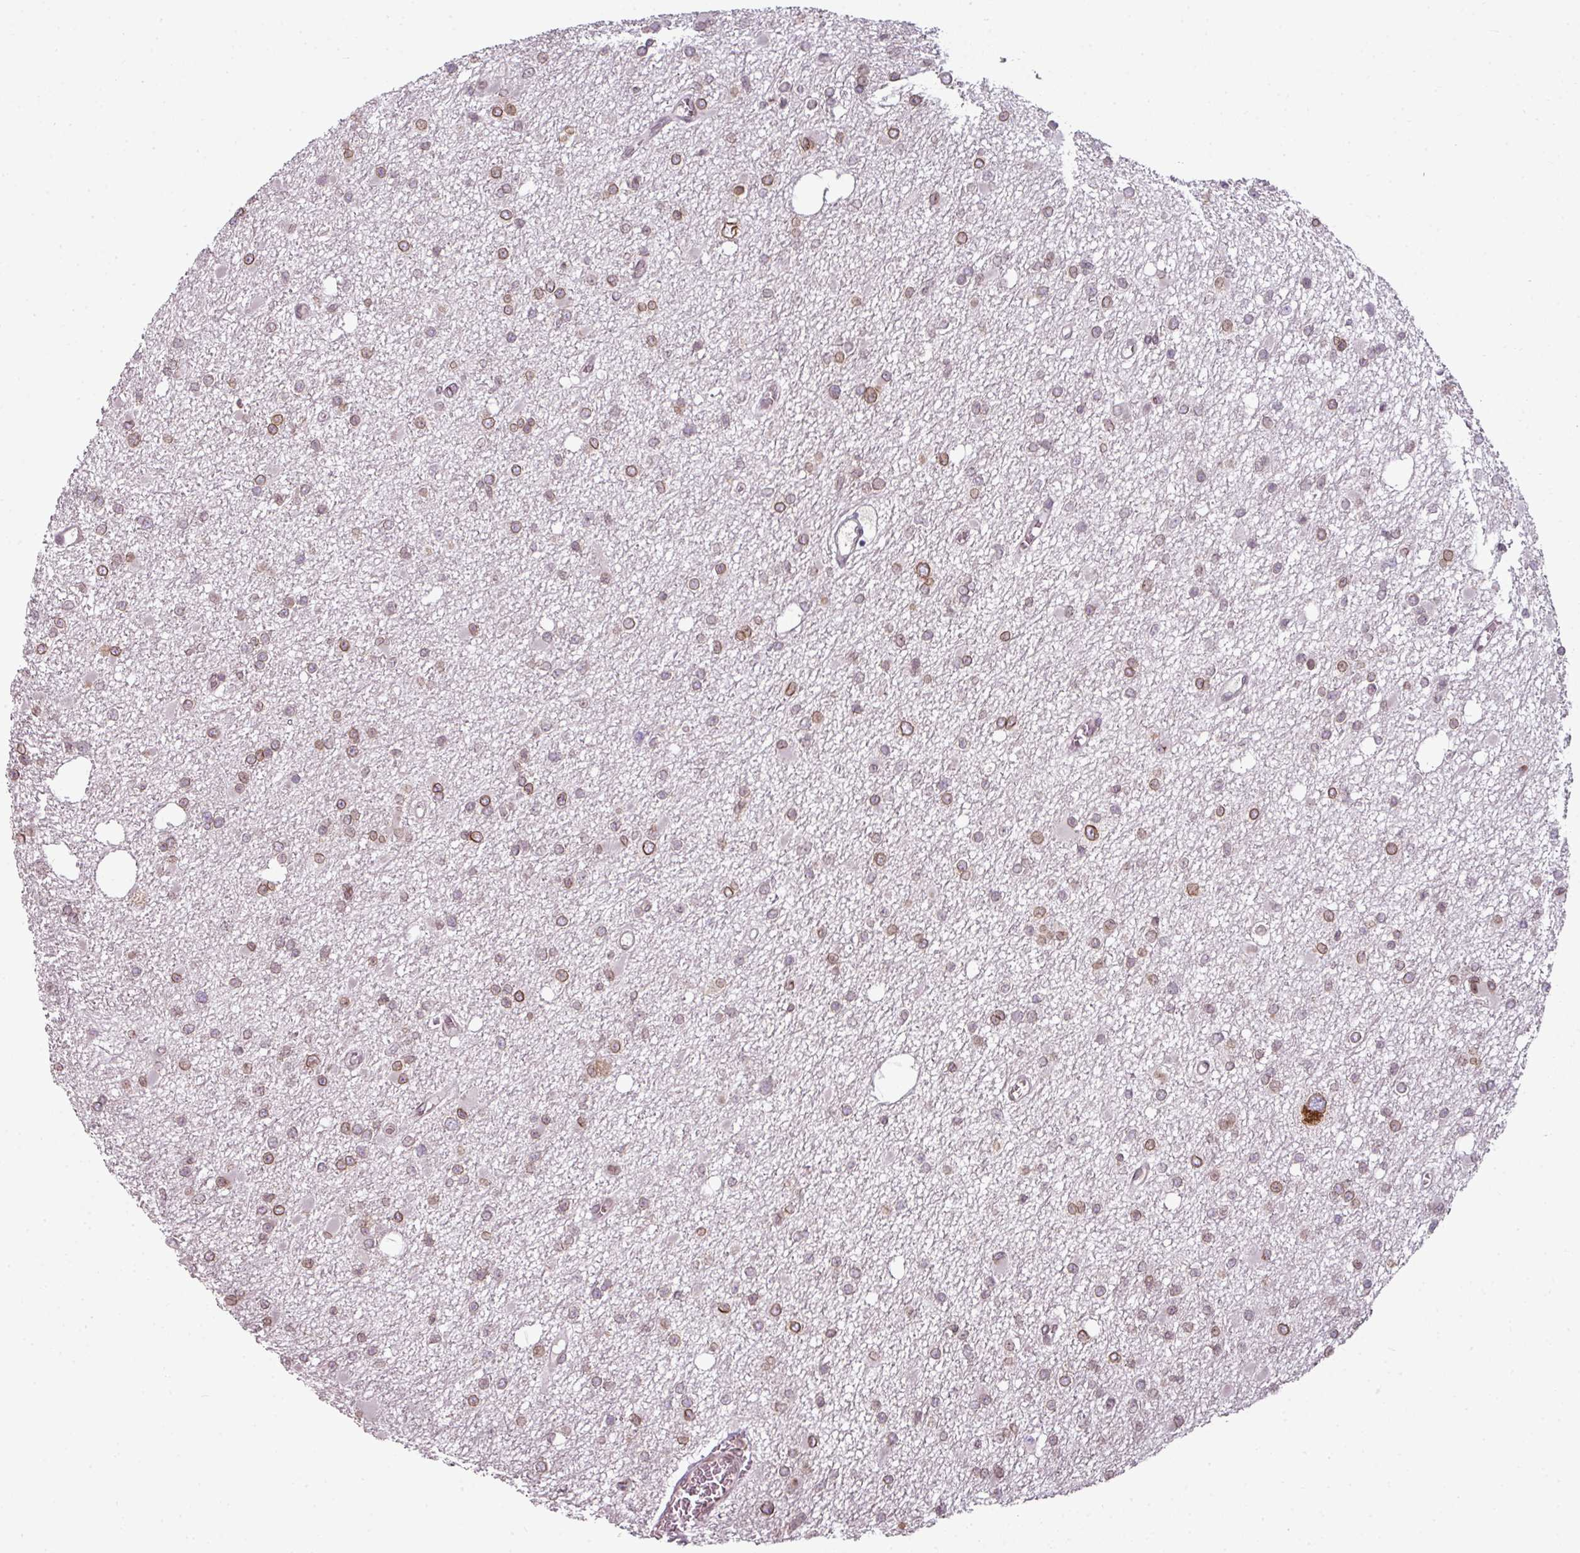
{"staining": {"intensity": "moderate", "quantity": ">75%", "location": "cytoplasmic/membranous,nuclear"}, "tissue": "glioma", "cell_type": "Tumor cells", "image_type": "cancer", "snomed": [{"axis": "morphology", "description": "Glioma, malignant, Low grade"}, {"axis": "topography", "description": "Brain"}], "caption": "The micrograph displays staining of malignant glioma (low-grade), revealing moderate cytoplasmic/membranous and nuclear protein expression (brown color) within tumor cells. (IHC, brightfield microscopy, high magnification).", "gene": "RANGAP1", "patient": {"sex": "female", "age": 22}}